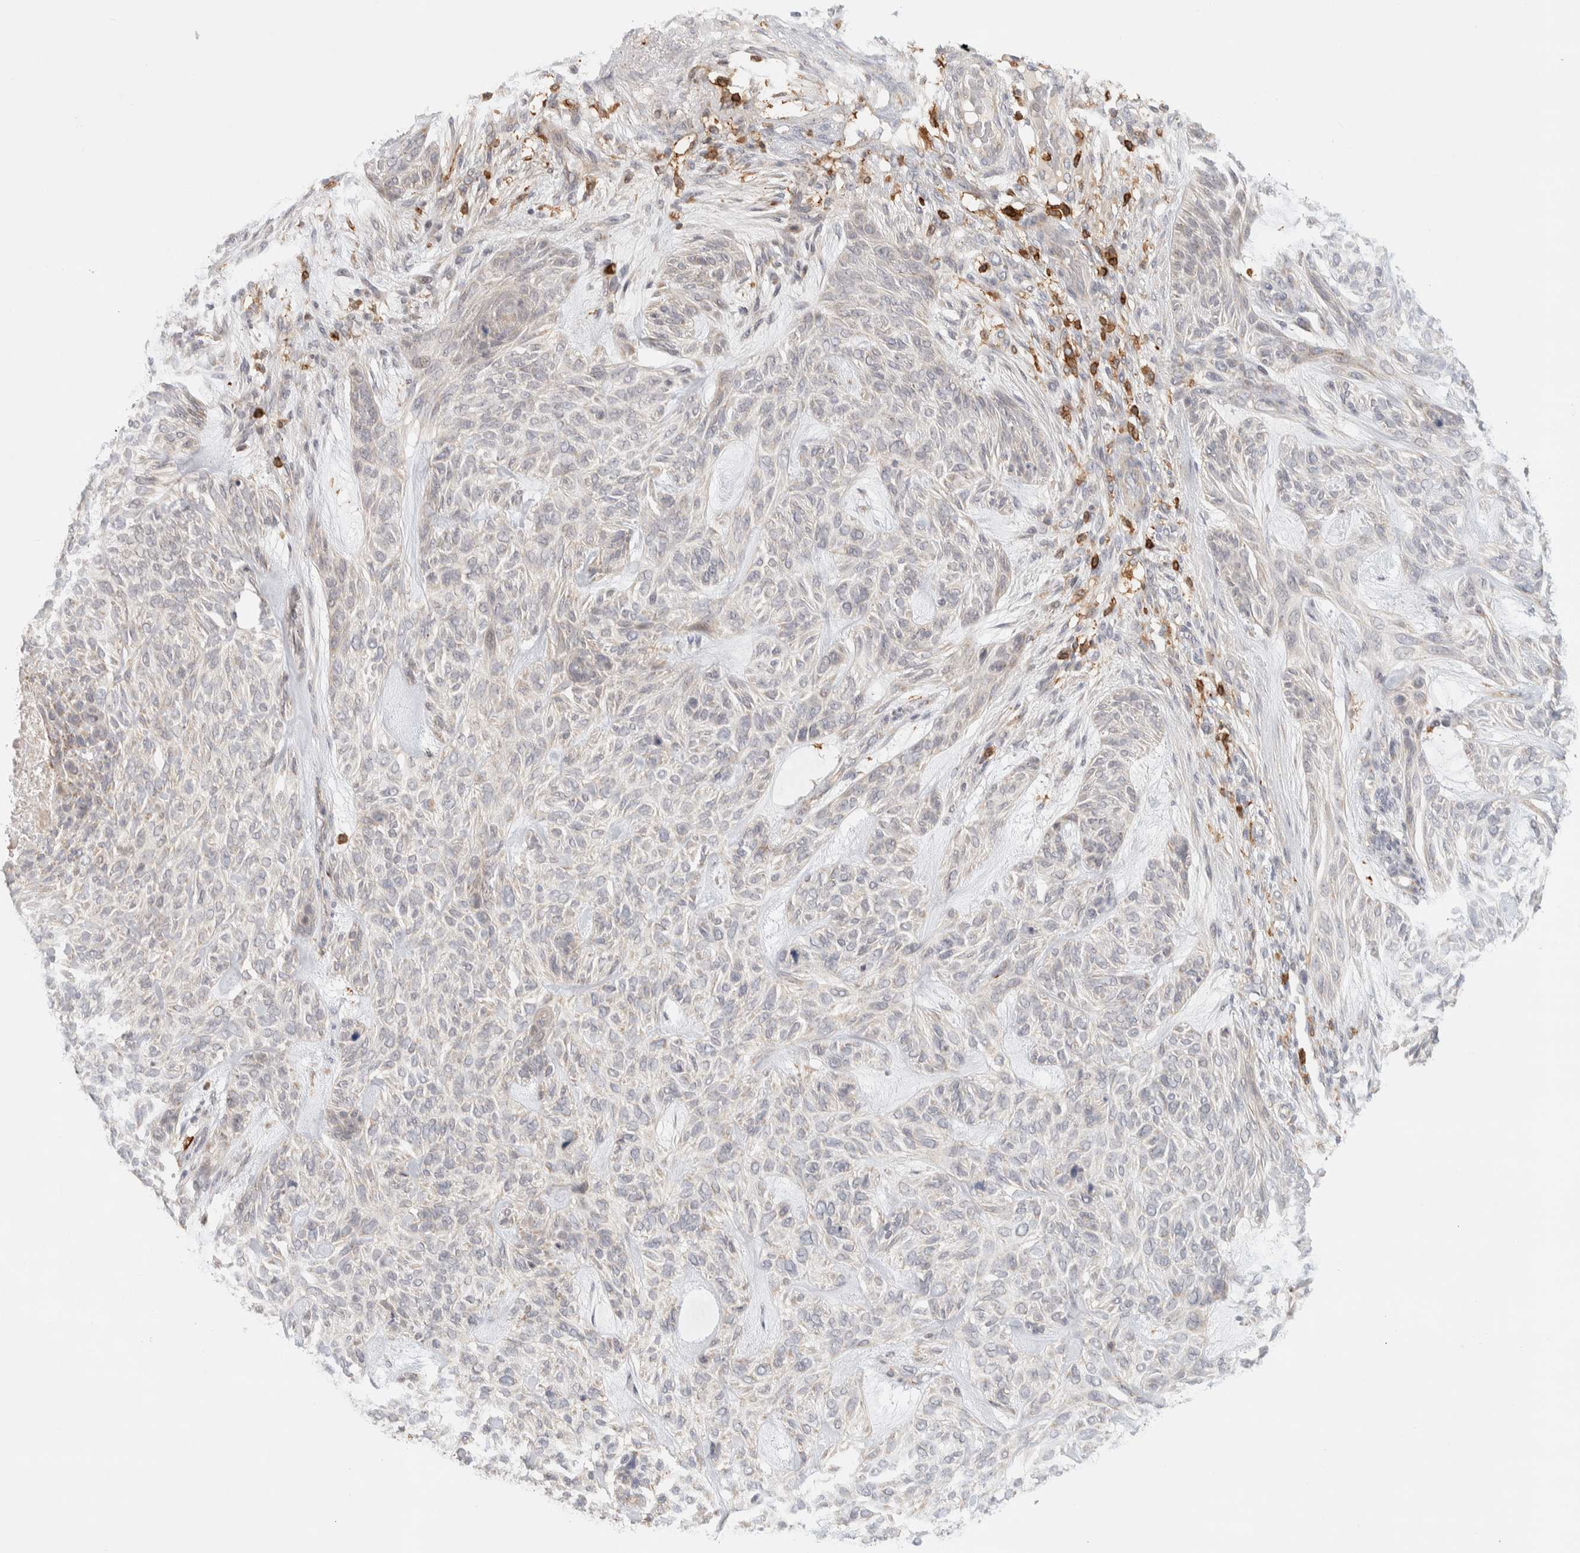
{"staining": {"intensity": "negative", "quantity": "none", "location": "none"}, "tissue": "skin cancer", "cell_type": "Tumor cells", "image_type": "cancer", "snomed": [{"axis": "morphology", "description": "Basal cell carcinoma"}, {"axis": "topography", "description": "Skin"}], "caption": "This is an IHC photomicrograph of human skin cancer. There is no staining in tumor cells.", "gene": "RUNDC1", "patient": {"sex": "male", "age": 55}}